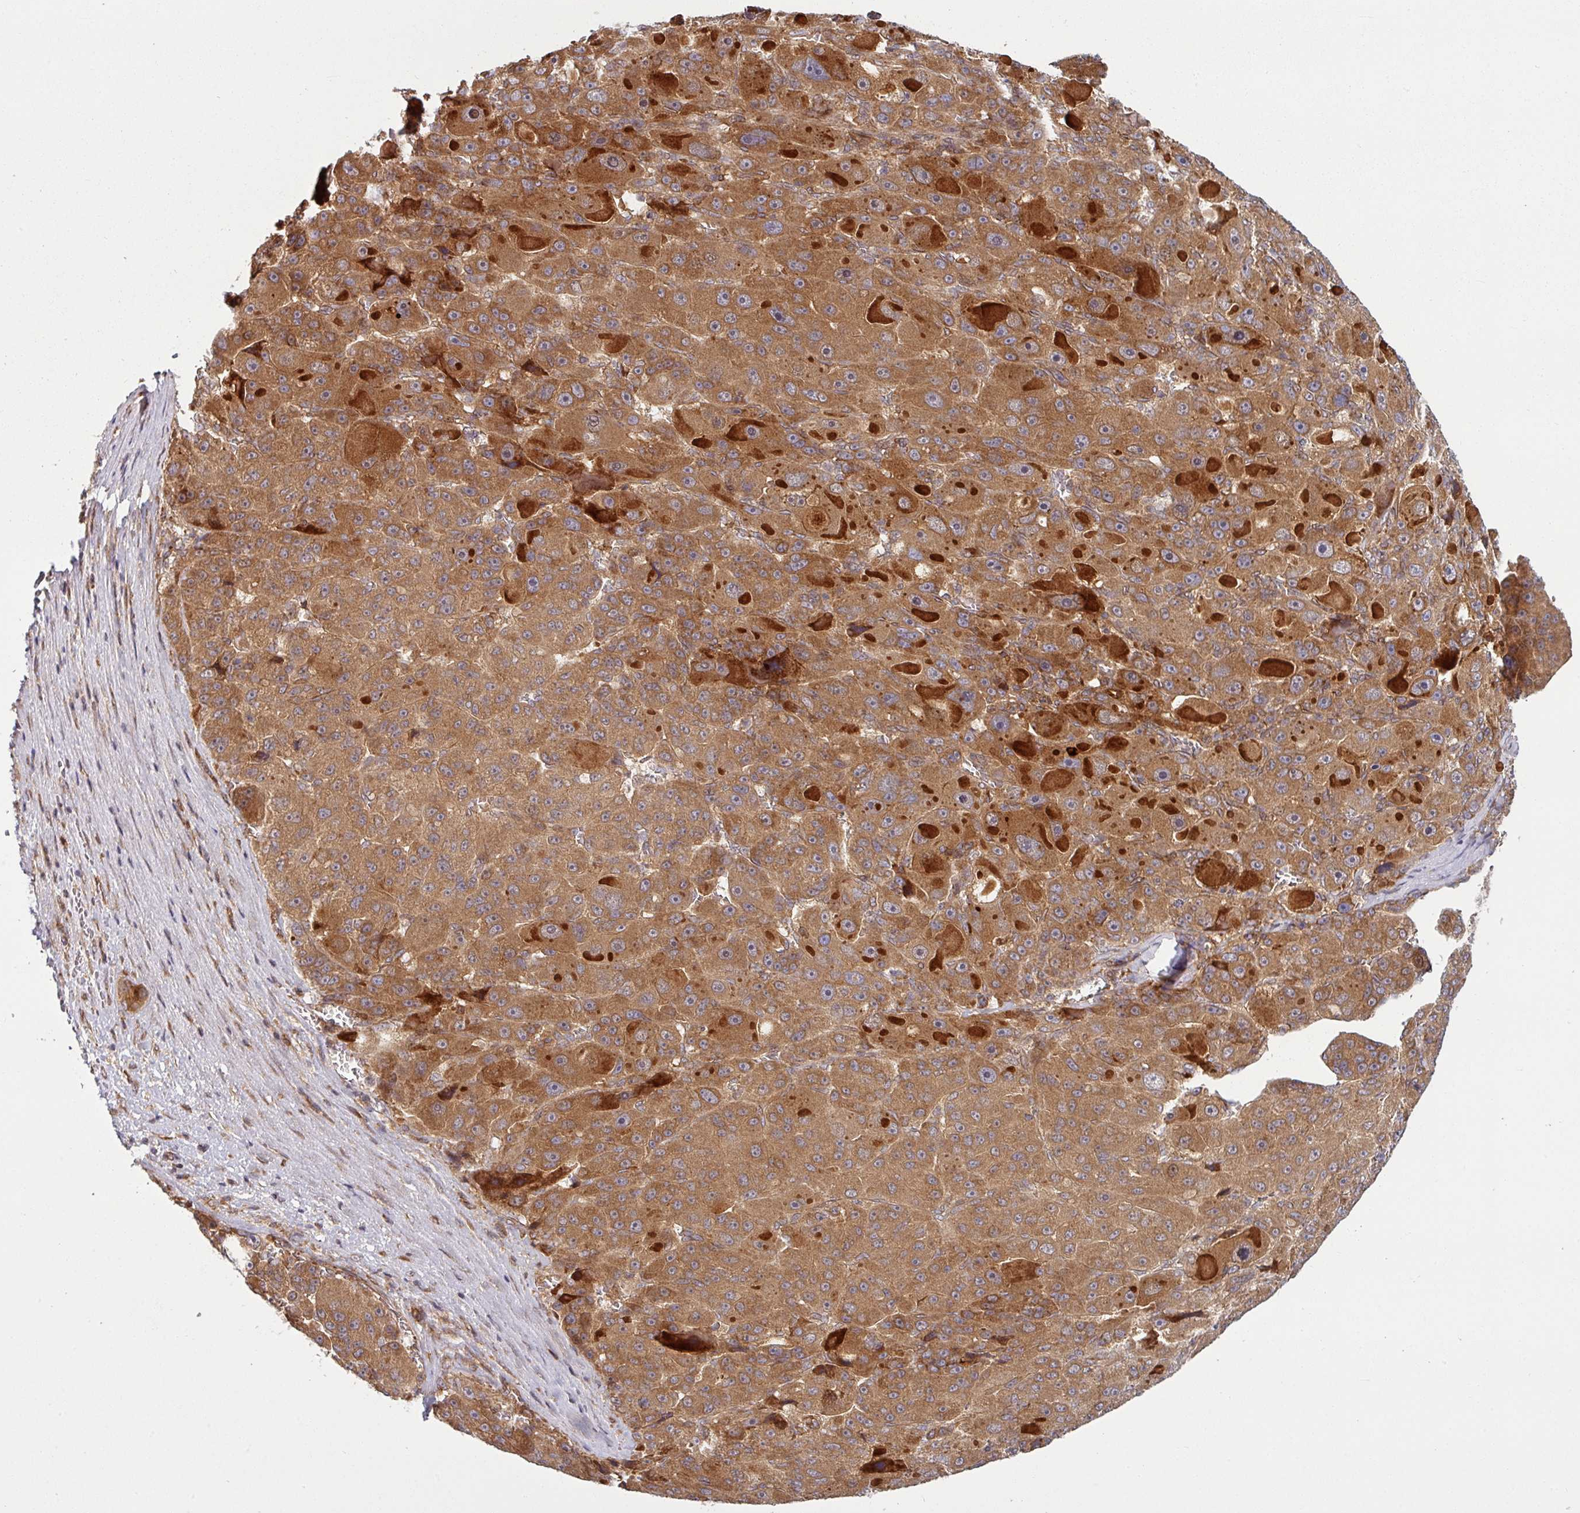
{"staining": {"intensity": "moderate", "quantity": ">75%", "location": "cytoplasmic/membranous"}, "tissue": "liver cancer", "cell_type": "Tumor cells", "image_type": "cancer", "snomed": [{"axis": "morphology", "description": "Carcinoma, Hepatocellular, NOS"}, {"axis": "topography", "description": "Liver"}], "caption": "Human liver cancer (hepatocellular carcinoma) stained for a protein (brown) reveals moderate cytoplasmic/membranous positive expression in approximately >75% of tumor cells.", "gene": "RAB5A", "patient": {"sex": "male", "age": 76}}